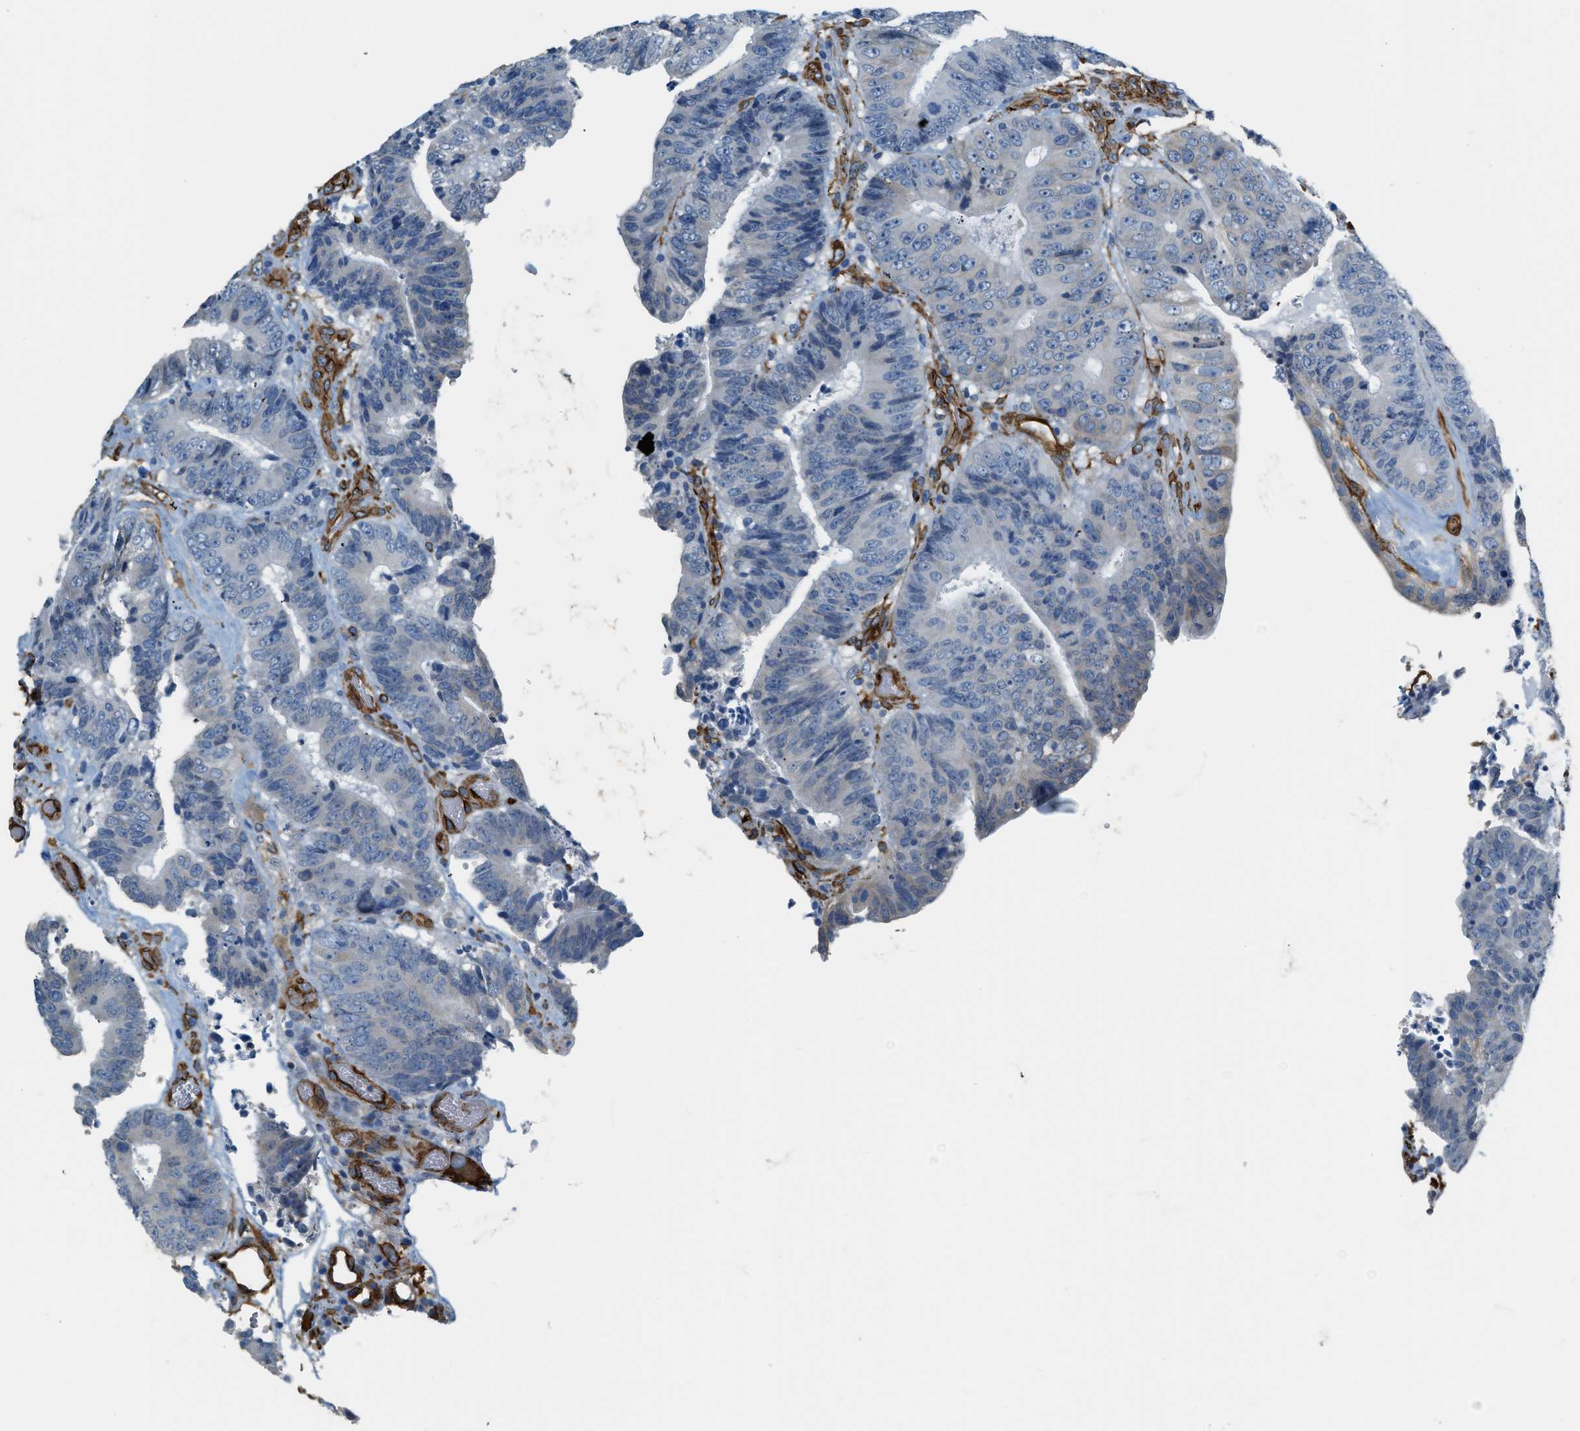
{"staining": {"intensity": "weak", "quantity": "<25%", "location": "cytoplasmic/membranous"}, "tissue": "colorectal cancer", "cell_type": "Tumor cells", "image_type": "cancer", "snomed": [{"axis": "morphology", "description": "Adenocarcinoma, NOS"}, {"axis": "topography", "description": "Rectum"}], "caption": "Immunohistochemical staining of colorectal adenocarcinoma demonstrates no significant staining in tumor cells.", "gene": "TMEM43", "patient": {"sex": "male", "age": 72}}